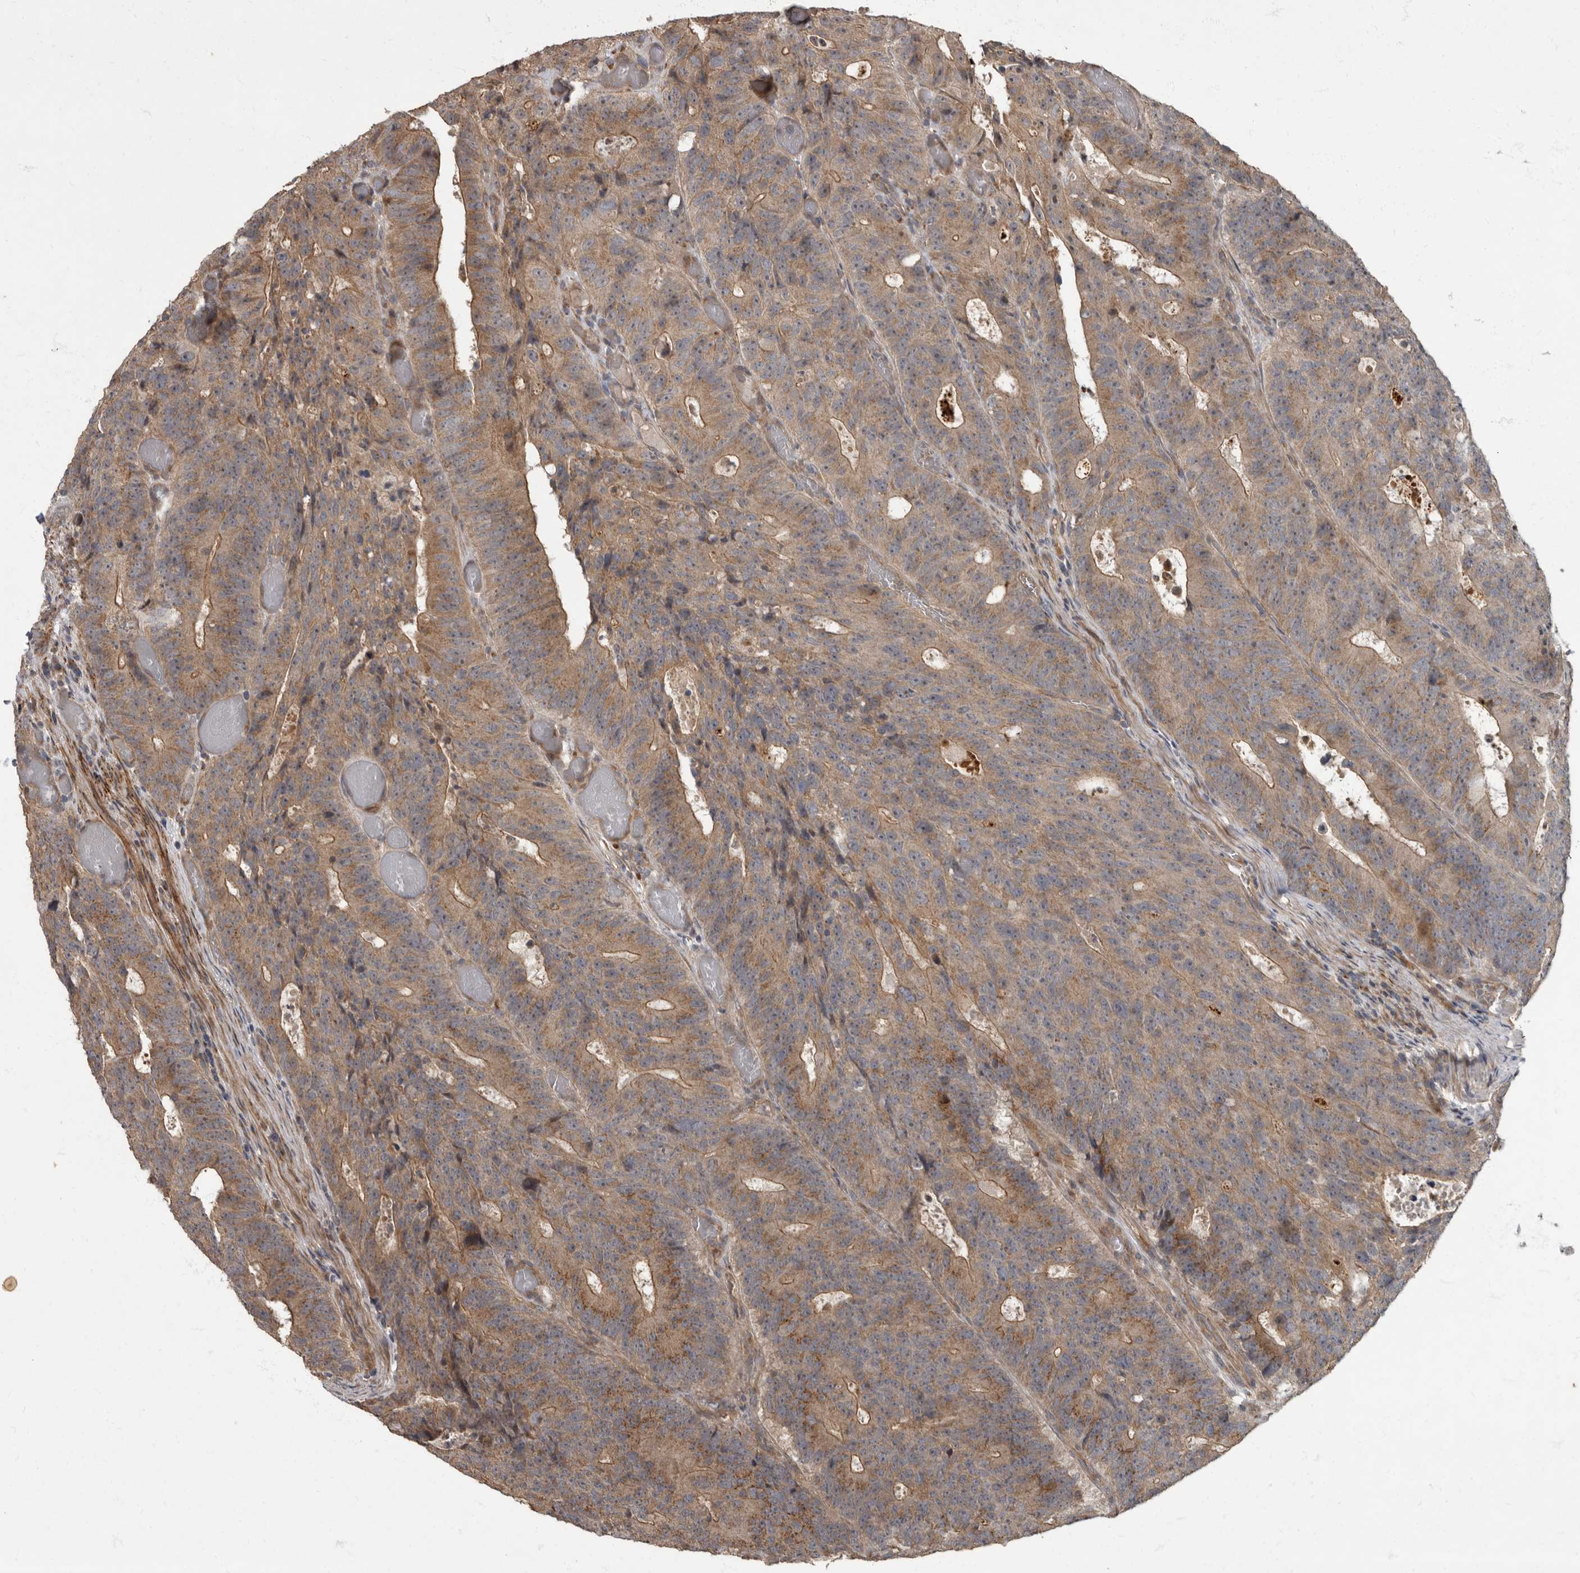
{"staining": {"intensity": "moderate", "quantity": ">75%", "location": "cytoplasmic/membranous"}, "tissue": "colorectal cancer", "cell_type": "Tumor cells", "image_type": "cancer", "snomed": [{"axis": "morphology", "description": "Adenocarcinoma, NOS"}, {"axis": "topography", "description": "Colon"}], "caption": "Tumor cells show medium levels of moderate cytoplasmic/membranous staining in about >75% of cells in human colorectal cancer (adenocarcinoma).", "gene": "IQCK", "patient": {"sex": "male", "age": 87}}